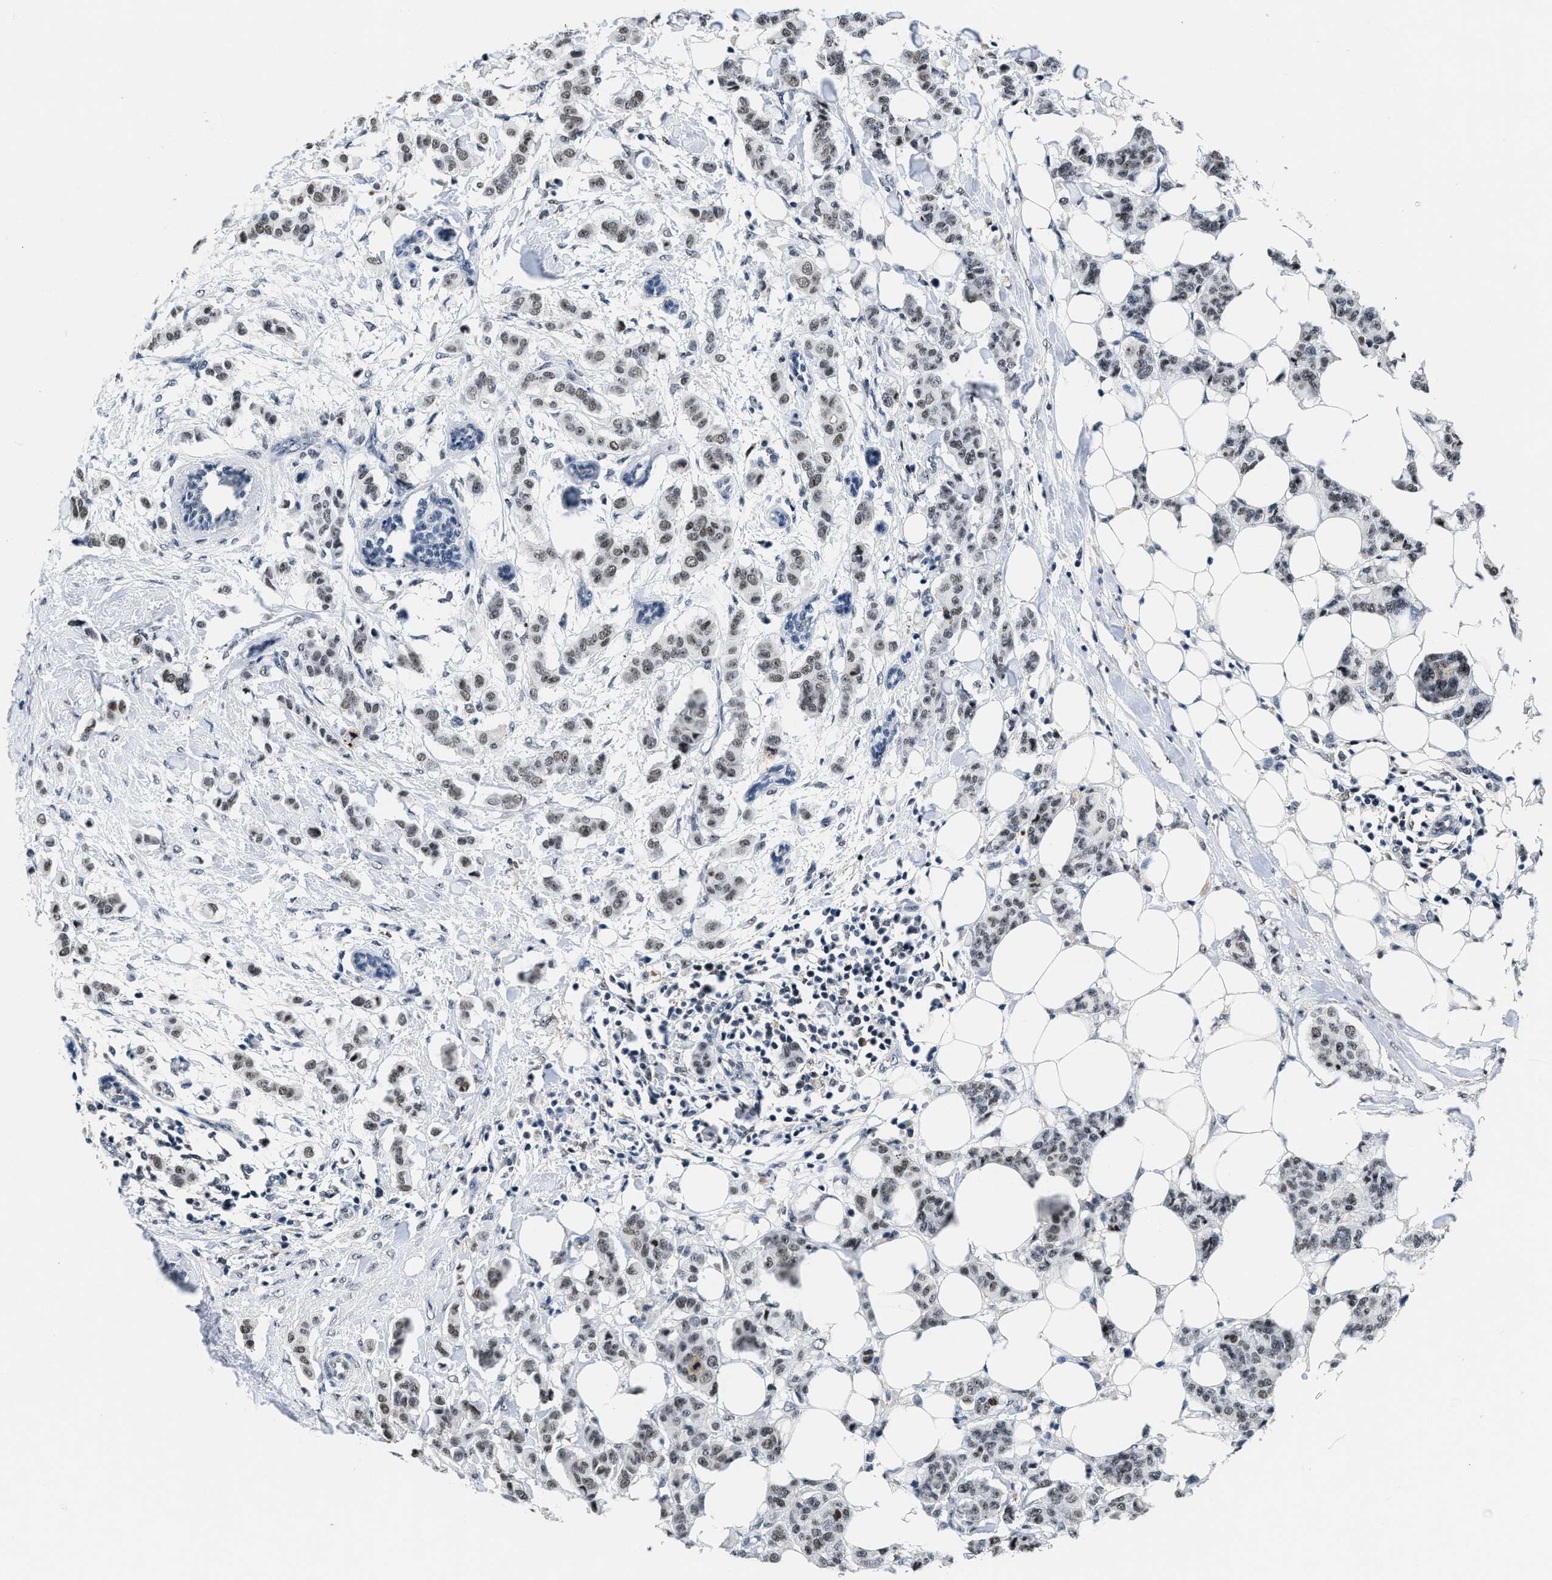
{"staining": {"intensity": "weak", "quantity": "25%-75%", "location": "nuclear"}, "tissue": "breast cancer", "cell_type": "Tumor cells", "image_type": "cancer", "snomed": [{"axis": "morphology", "description": "Duct carcinoma"}, {"axis": "topography", "description": "Breast"}], "caption": "Immunohistochemistry of breast cancer (intraductal carcinoma) demonstrates low levels of weak nuclear expression in approximately 25%-75% of tumor cells. (DAB IHC, brown staining for protein, blue staining for nuclei).", "gene": "SUPT16H", "patient": {"sex": "female", "age": 40}}